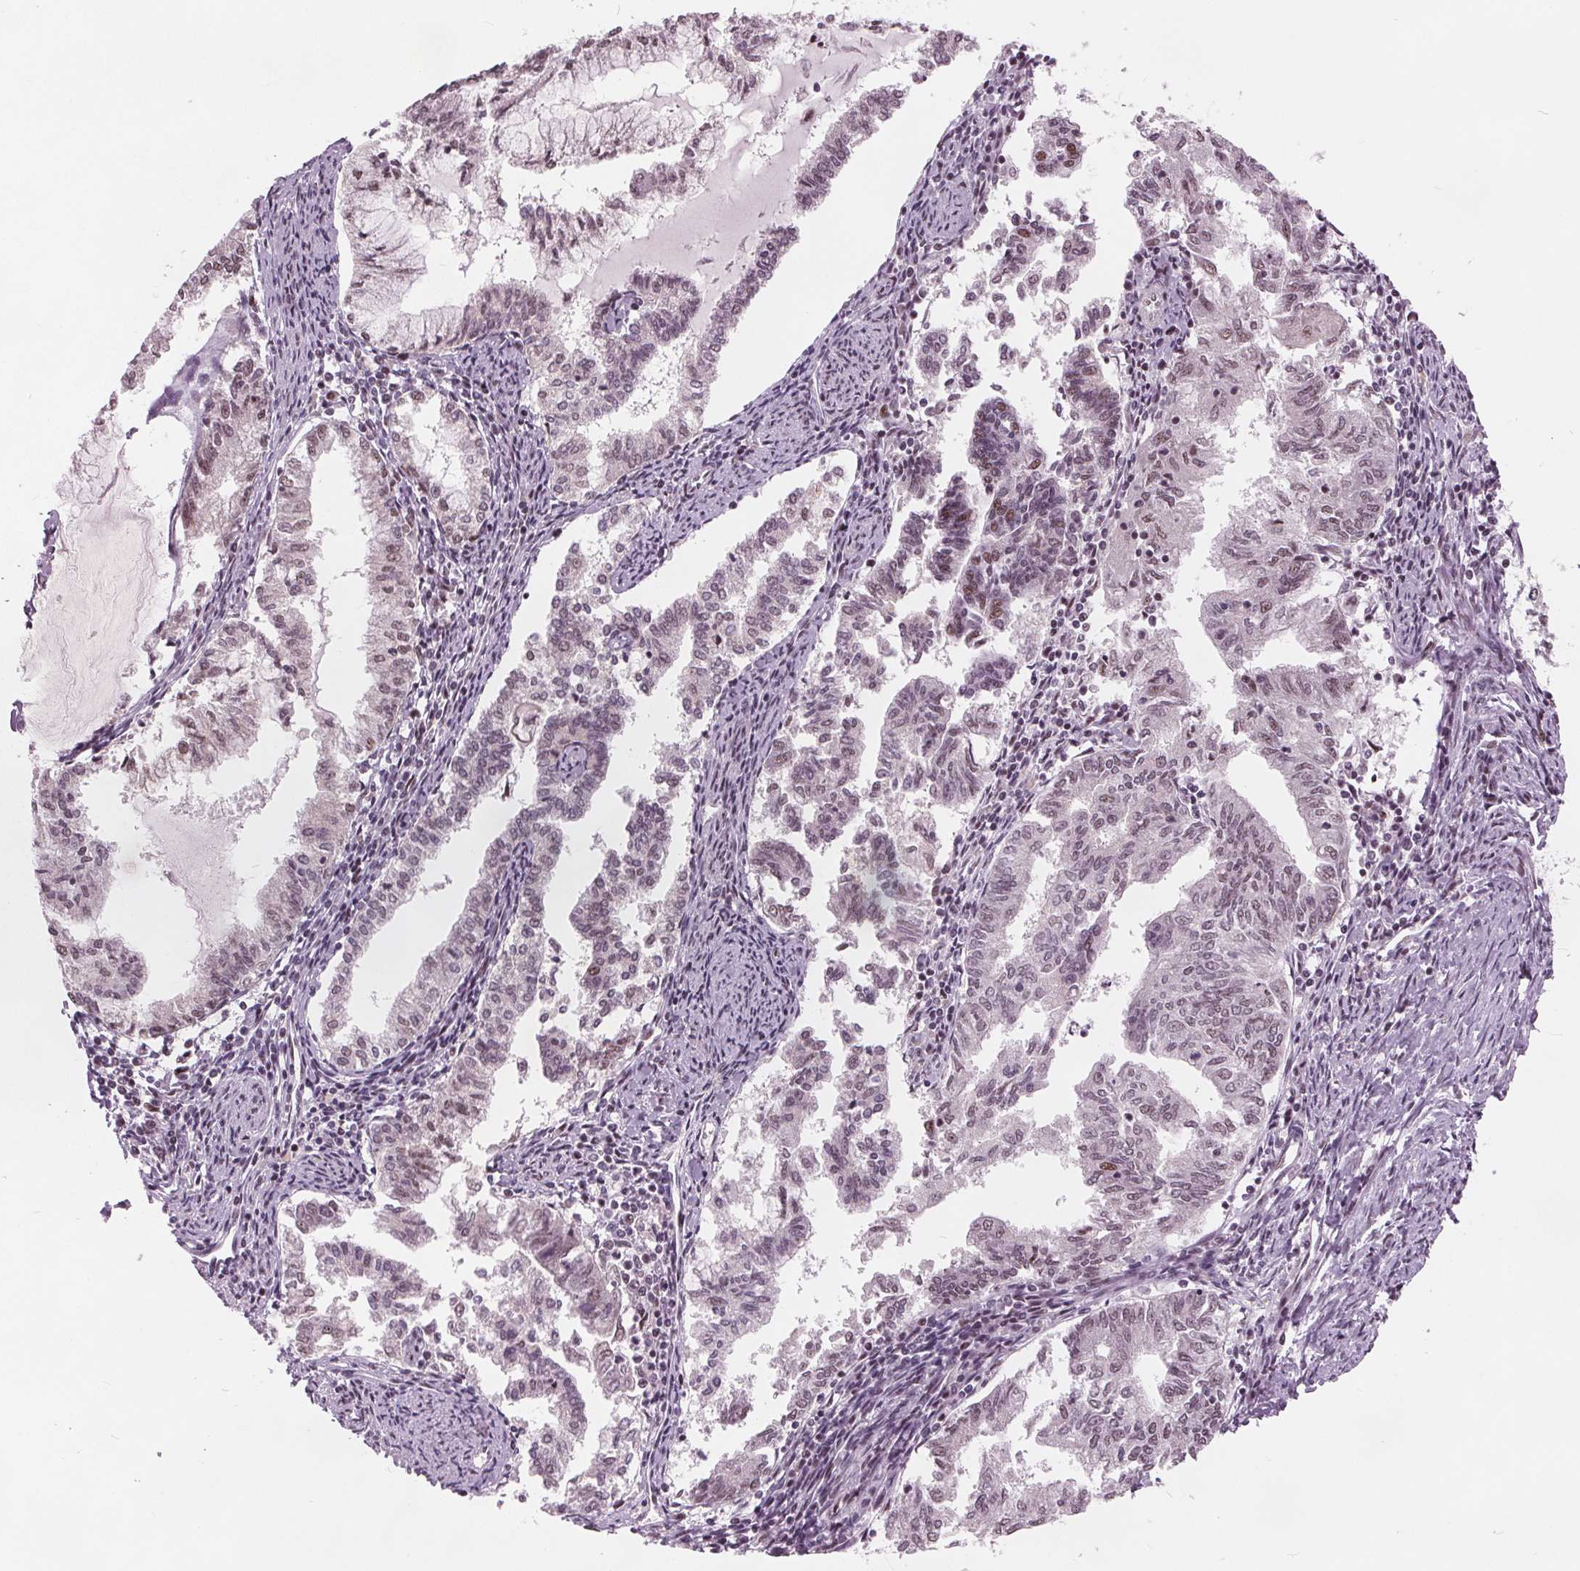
{"staining": {"intensity": "moderate", "quantity": "<25%", "location": "nuclear"}, "tissue": "endometrial cancer", "cell_type": "Tumor cells", "image_type": "cancer", "snomed": [{"axis": "morphology", "description": "Adenocarcinoma, NOS"}, {"axis": "topography", "description": "Endometrium"}], "caption": "Tumor cells reveal low levels of moderate nuclear staining in approximately <25% of cells in human endometrial cancer (adenocarcinoma).", "gene": "TTC34", "patient": {"sex": "female", "age": 79}}